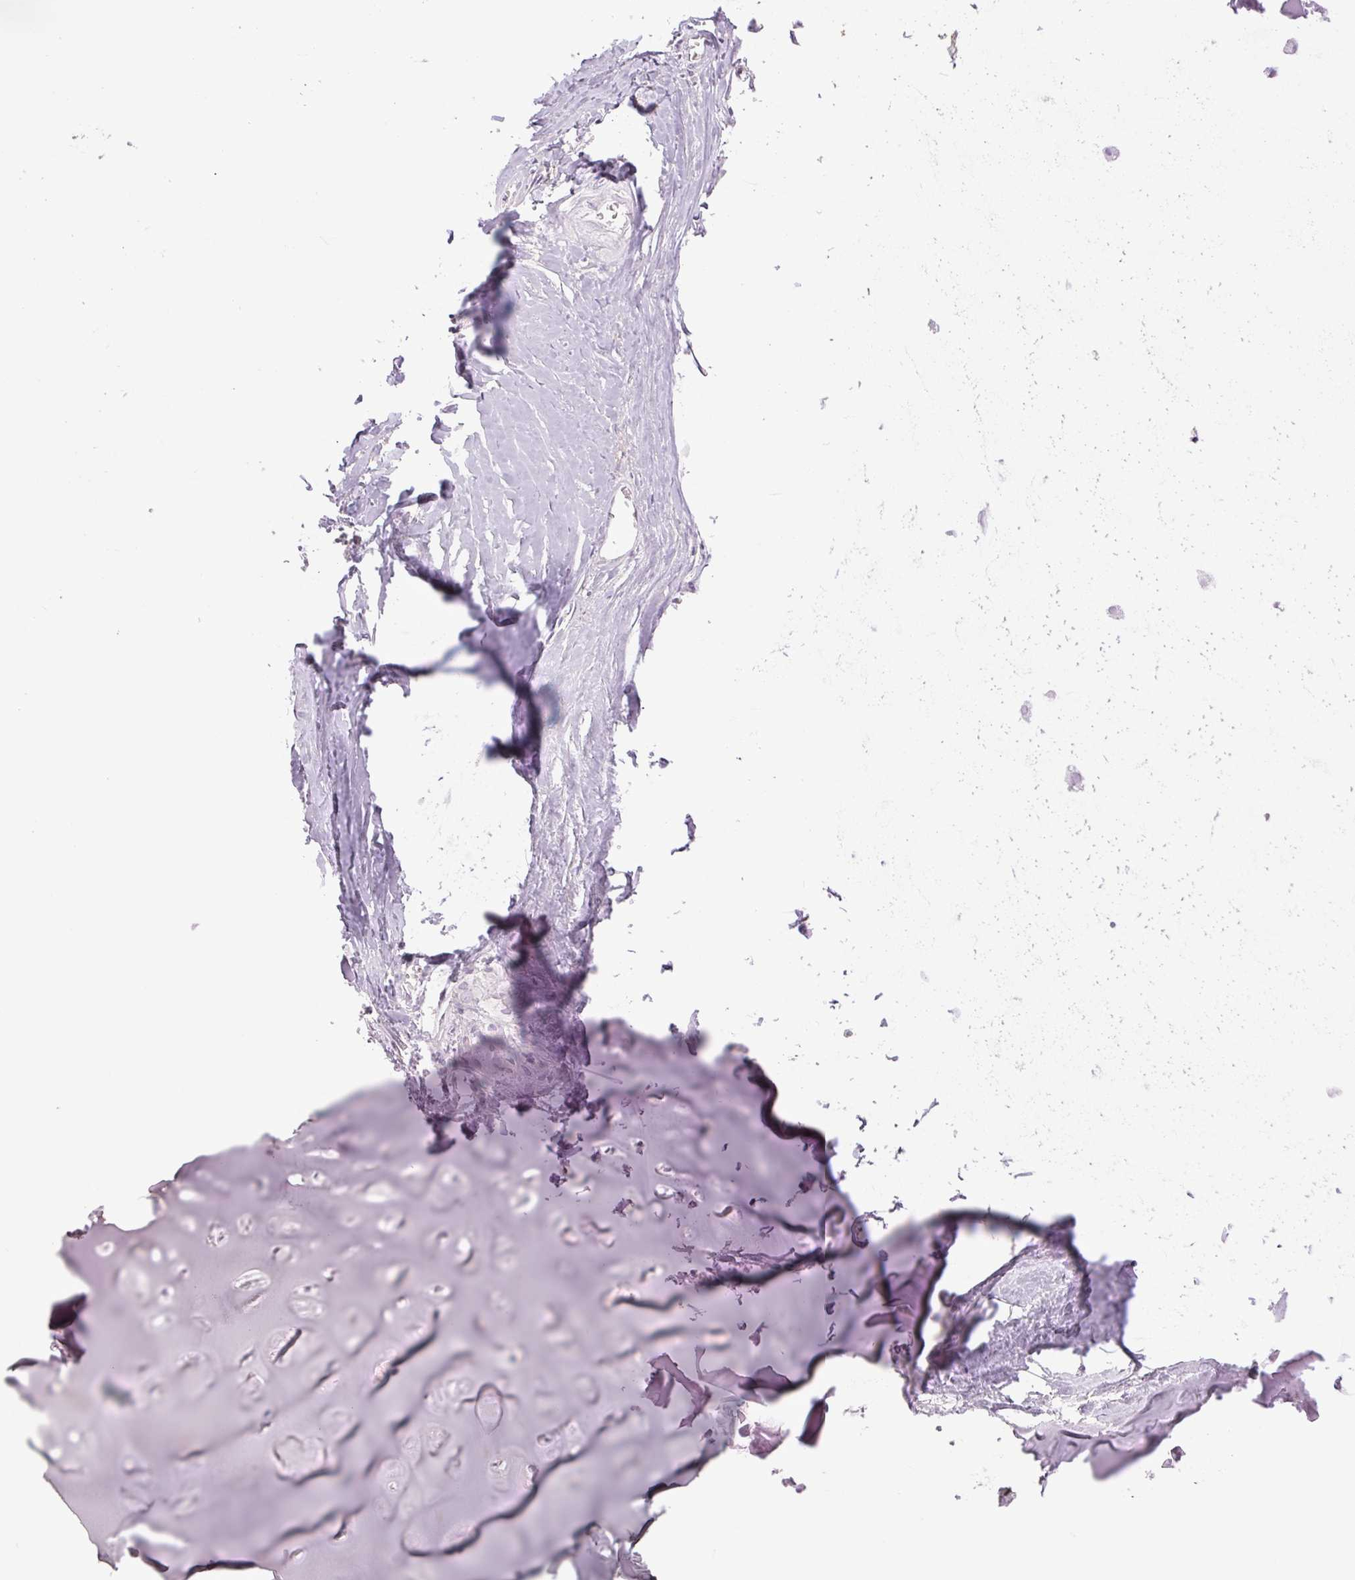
{"staining": {"intensity": "moderate", "quantity": "<25%", "location": "cytoplasmic/membranous"}, "tissue": "adipose tissue", "cell_type": "Adipocytes", "image_type": "normal", "snomed": [{"axis": "morphology", "description": "Normal tissue, NOS"}, {"axis": "topography", "description": "Cartilage tissue"}], "caption": "IHC (DAB) staining of benign human adipose tissue reveals moderate cytoplasmic/membranous protein positivity in about <25% of adipocytes. (Brightfield microscopy of DAB IHC at high magnification).", "gene": "SGF29", "patient": {"sex": "male", "age": 57}}